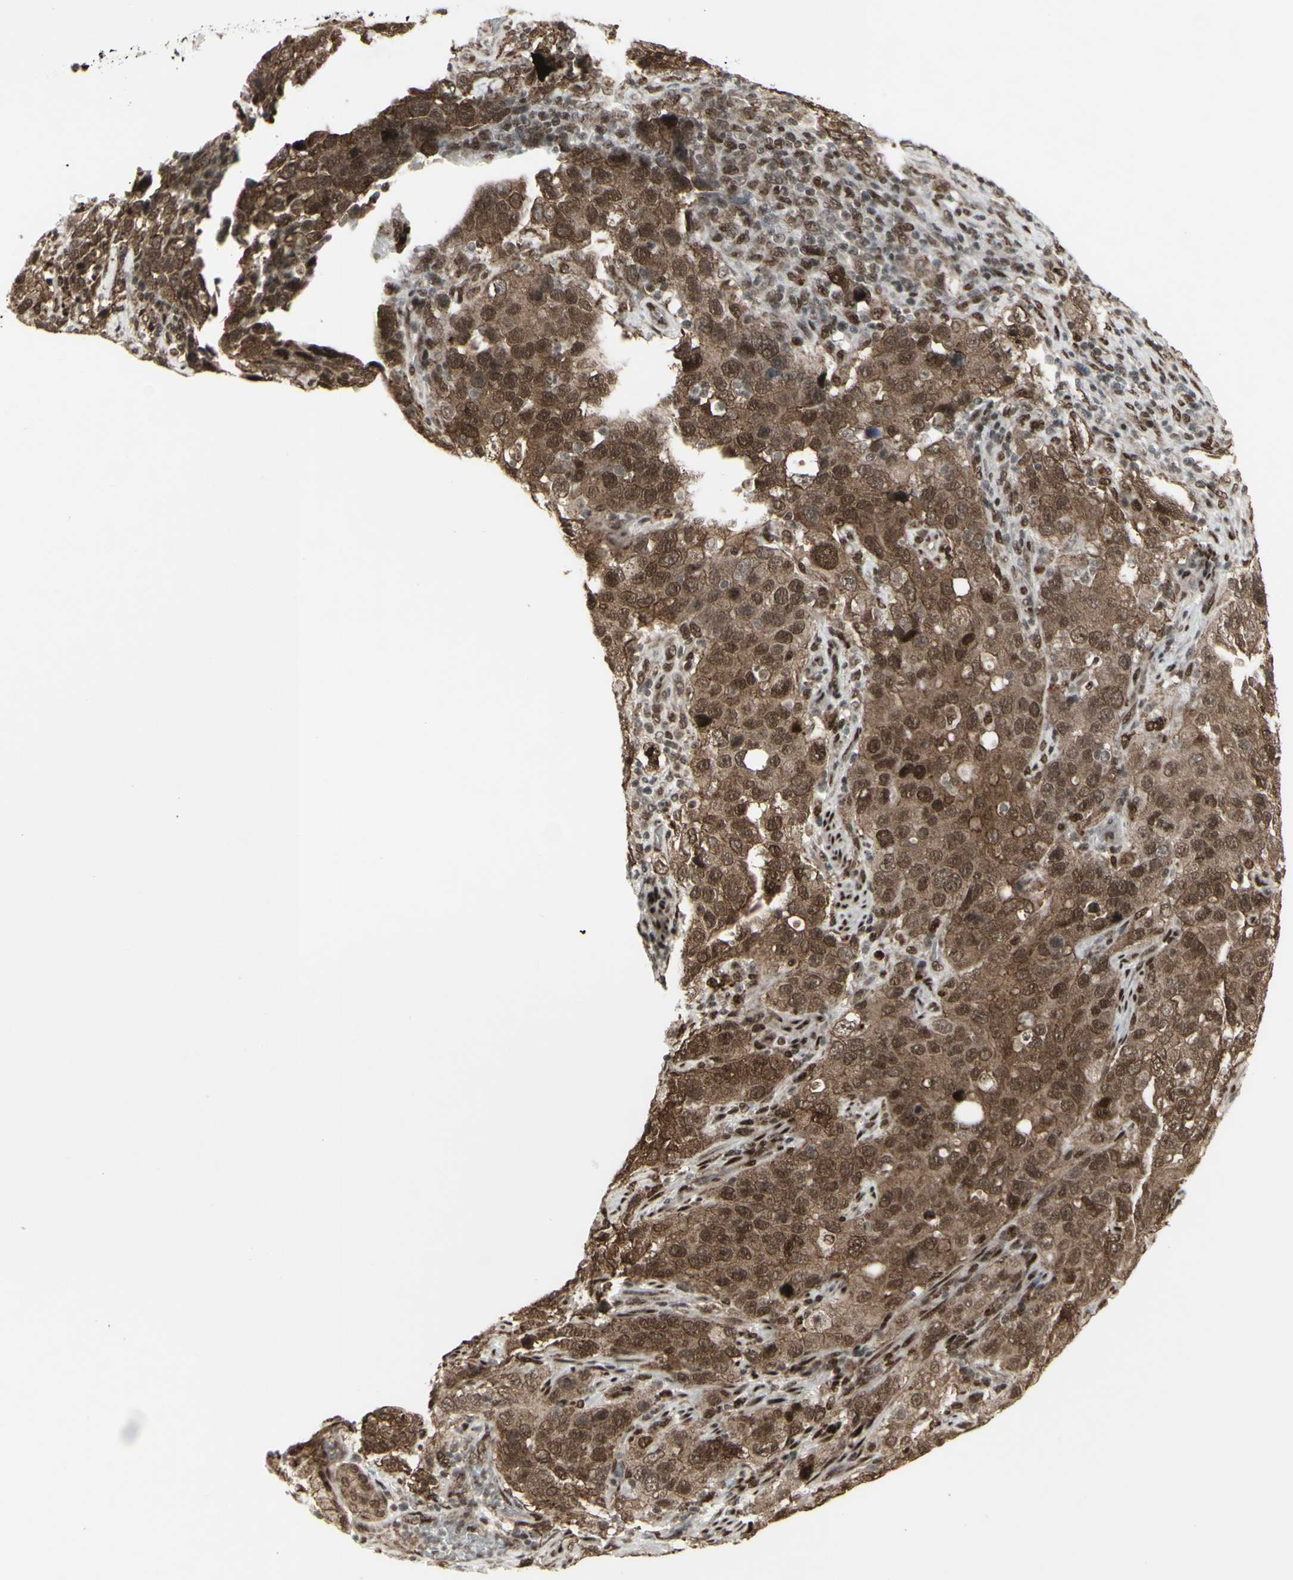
{"staining": {"intensity": "strong", "quantity": ">75%", "location": "cytoplasmic/membranous,nuclear"}, "tissue": "stomach cancer", "cell_type": "Tumor cells", "image_type": "cancer", "snomed": [{"axis": "morphology", "description": "Normal tissue, NOS"}, {"axis": "morphology", "description": "Adenocarcinoma, NOS"}, {"axis": "topography", "description": "Stomach"}], "caption": "Immunohistochemistry (IHC) of human adenocarcinoma (stomach) shows high levels of strong cytoplasmic/membranous and nuclear expression in approximately >75% of tumor cells.", "gene": "CBX1", "patient": {"sex": "male", "age": 48}}